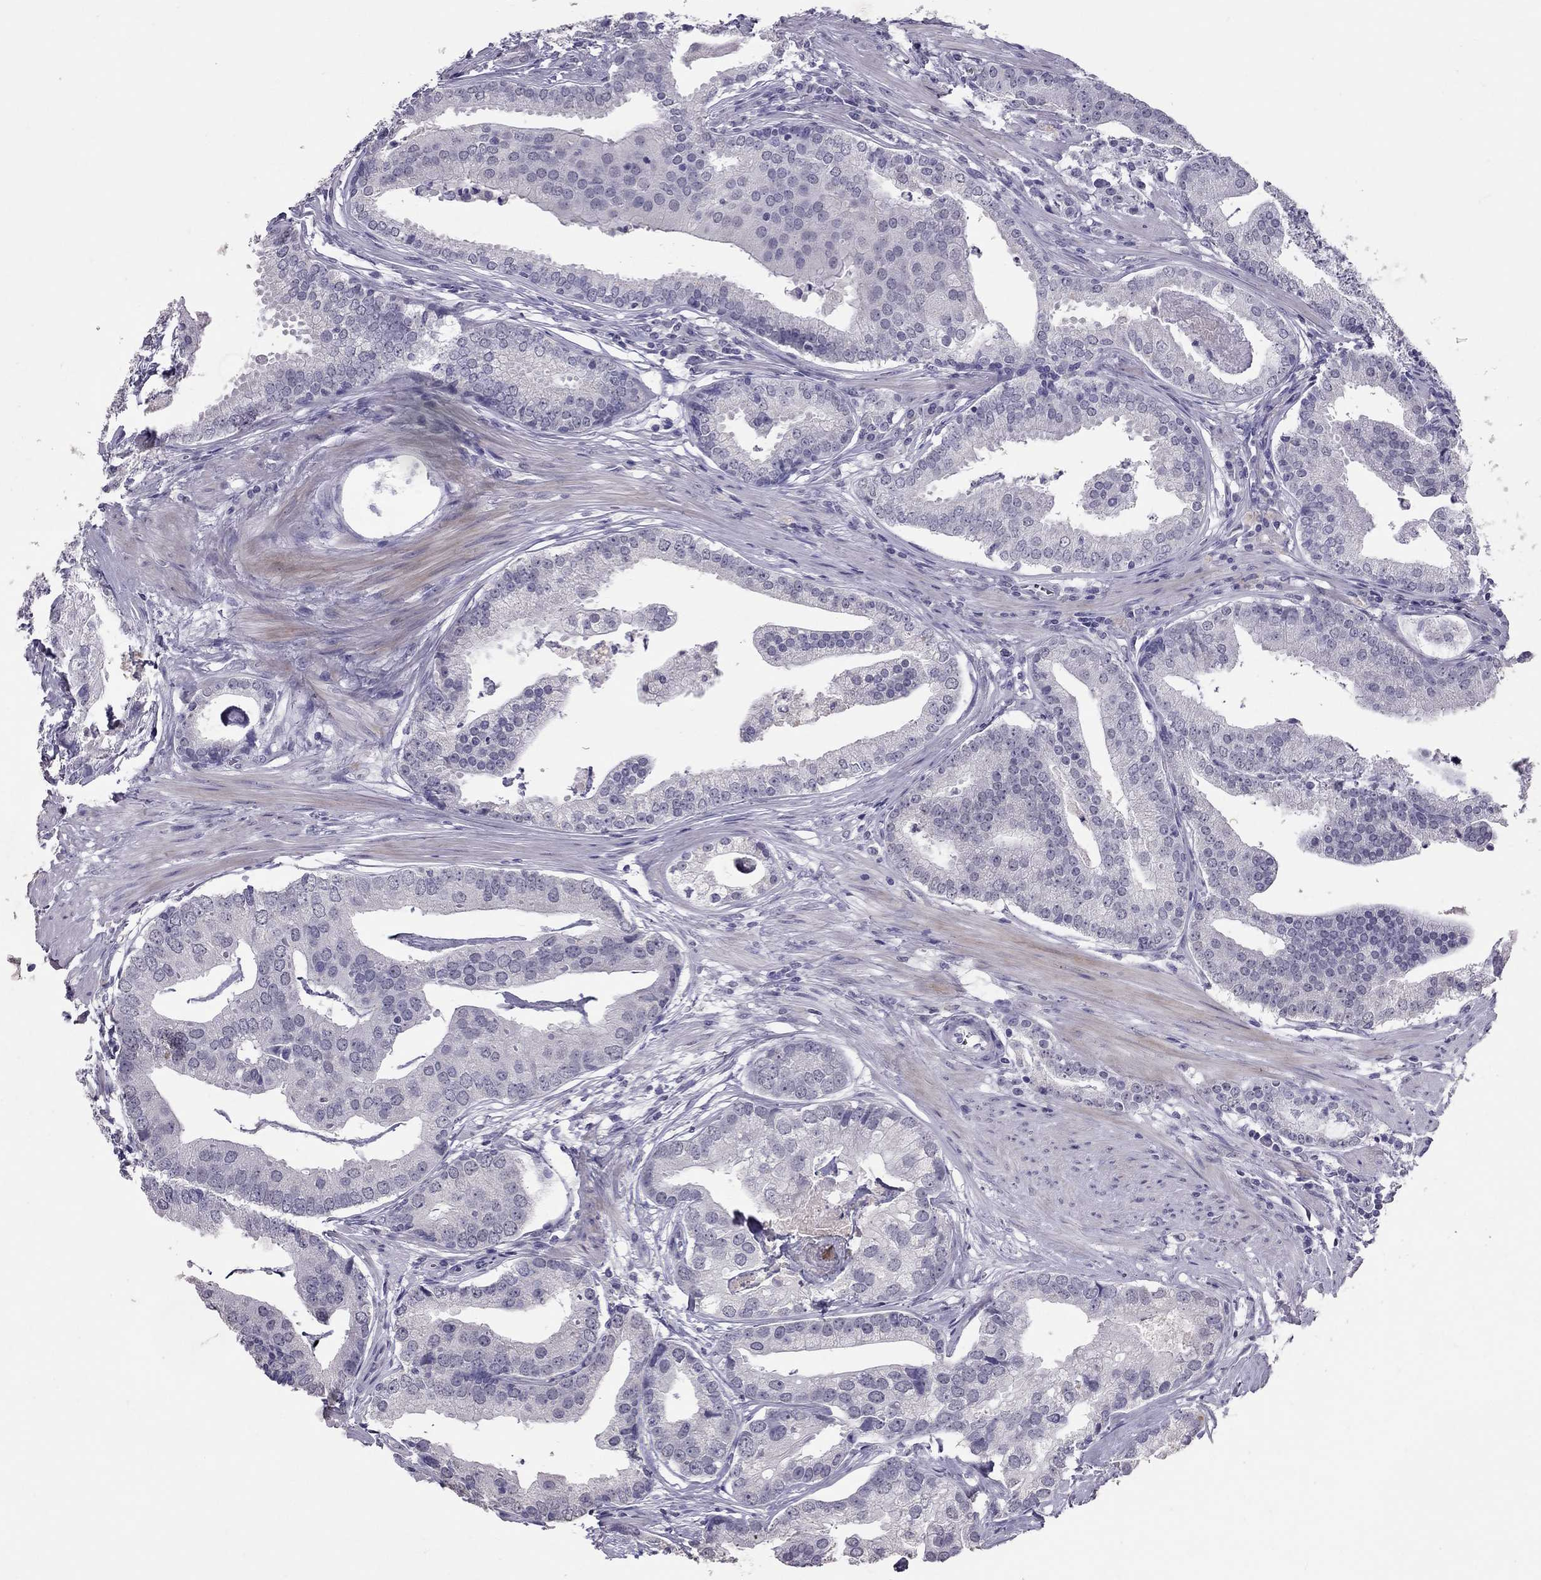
{"staining": {"intensity": "negative", "quantity": "none", "location": "none"}, "tissue": "prostate cancer", "cell_type": "Tumor cells", "image_type": "cancer", "snomed": [{"axis": "morphology", "description": "Adenocarcinoma, NOS"}, {"axis": "topography", "description": "Prostate and seminal vesicle, NOS"}, {"axis": "topography", "description": "Prostate"}], "caption": "Protein analysis of prostate adenocarcinoma demonstrates no significant staining in tumor cells.", "gene": "PSMB11", "patient": {"sex": "male", "age": 44}}